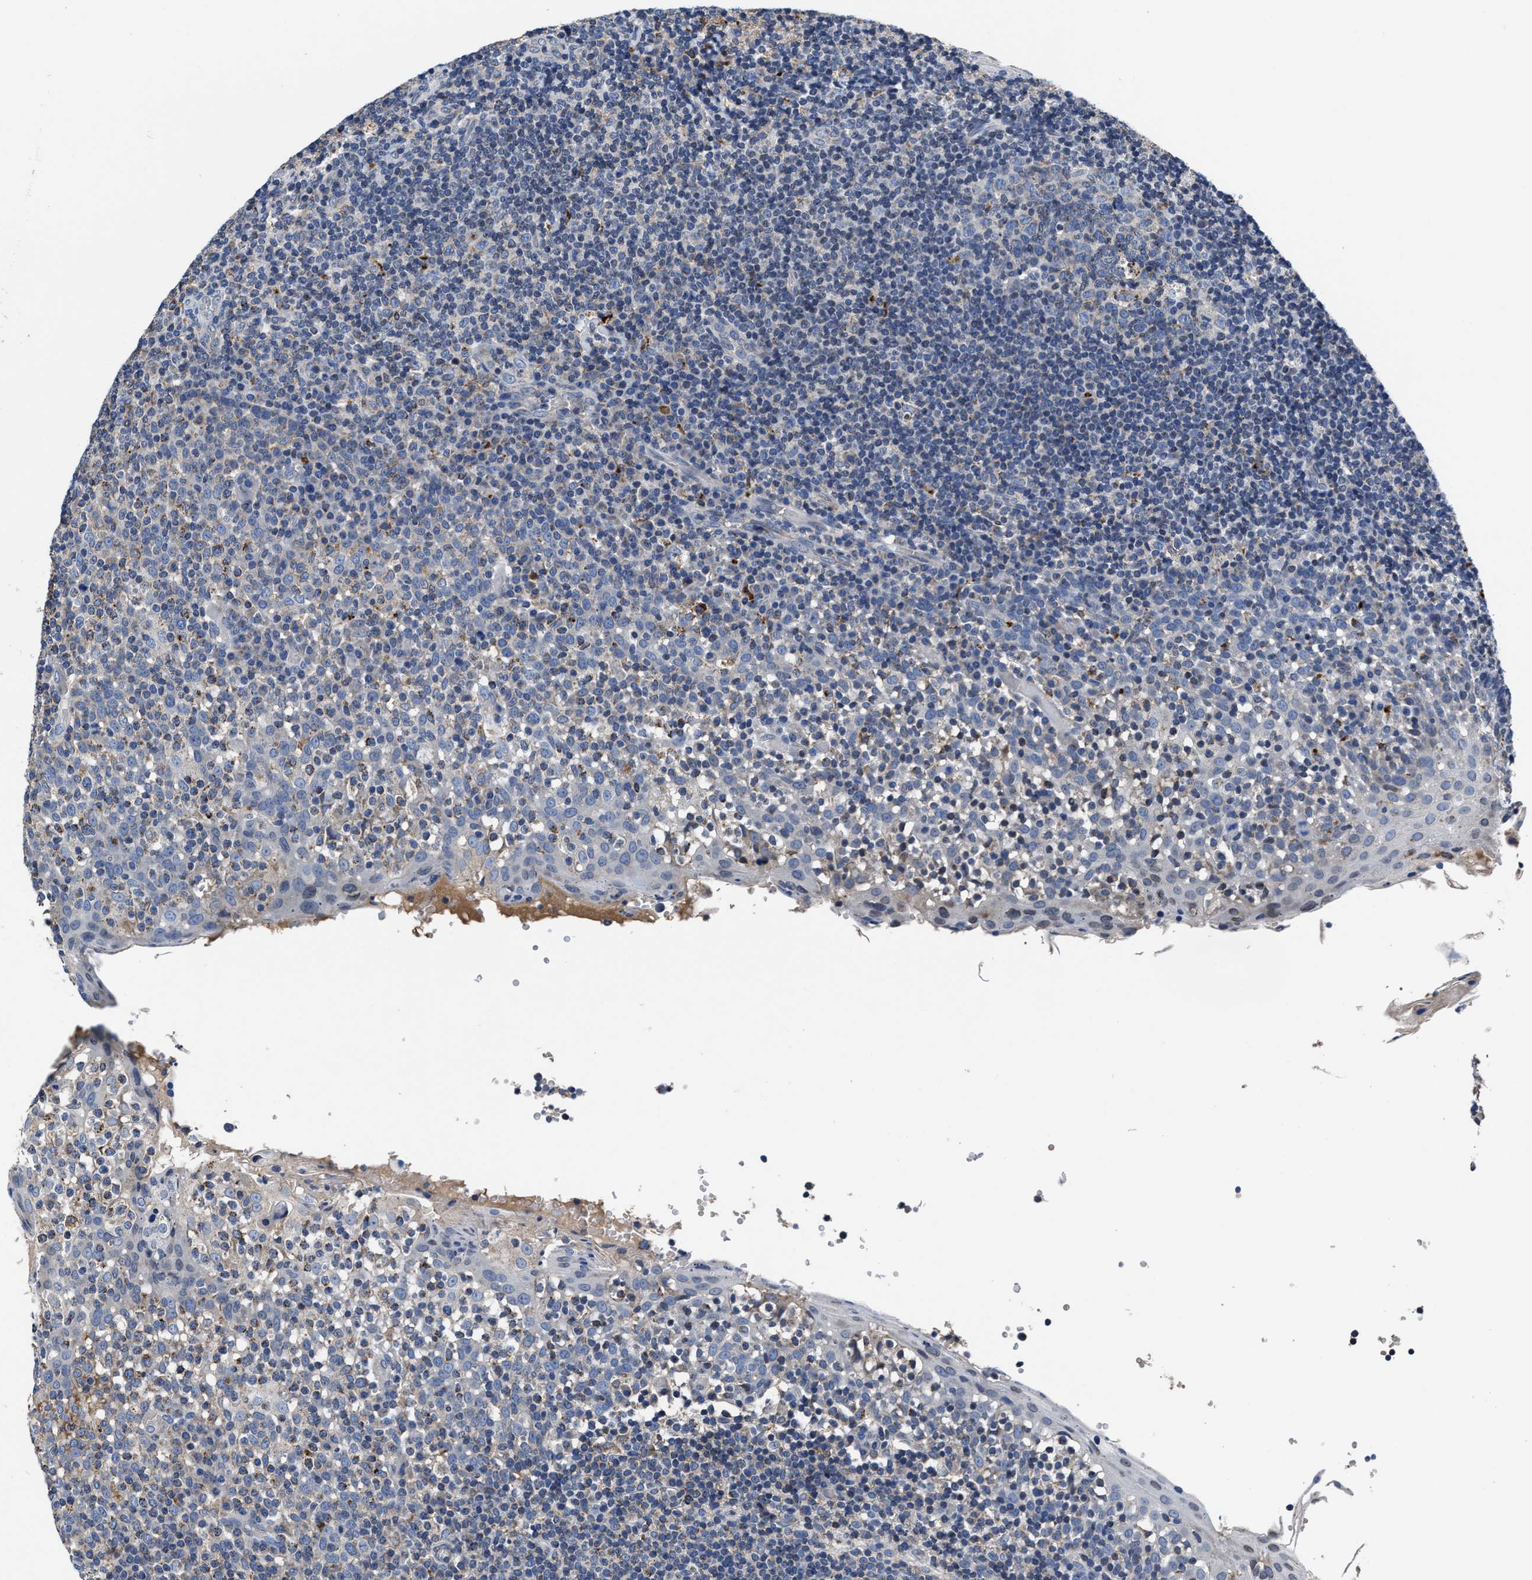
{"staining": {"intensity": "weak", "quantity": "<25%", "location": "cytoplasmic/membranous"}, "tissue": "tonsil", "cell_type": "Germinal center cells", "image_type": "normal", "snomed": [{"axis": "morphology", "description": "Normal tissue, NOS"}, {"axis": "topography", "description": "Tonsil"}], "caption": "Tonsil stained for a protein using IHC exhibits no expression germinal center cells.", "gene": "CACNA1D", "patient": {"sex": "female", "age": 19}}